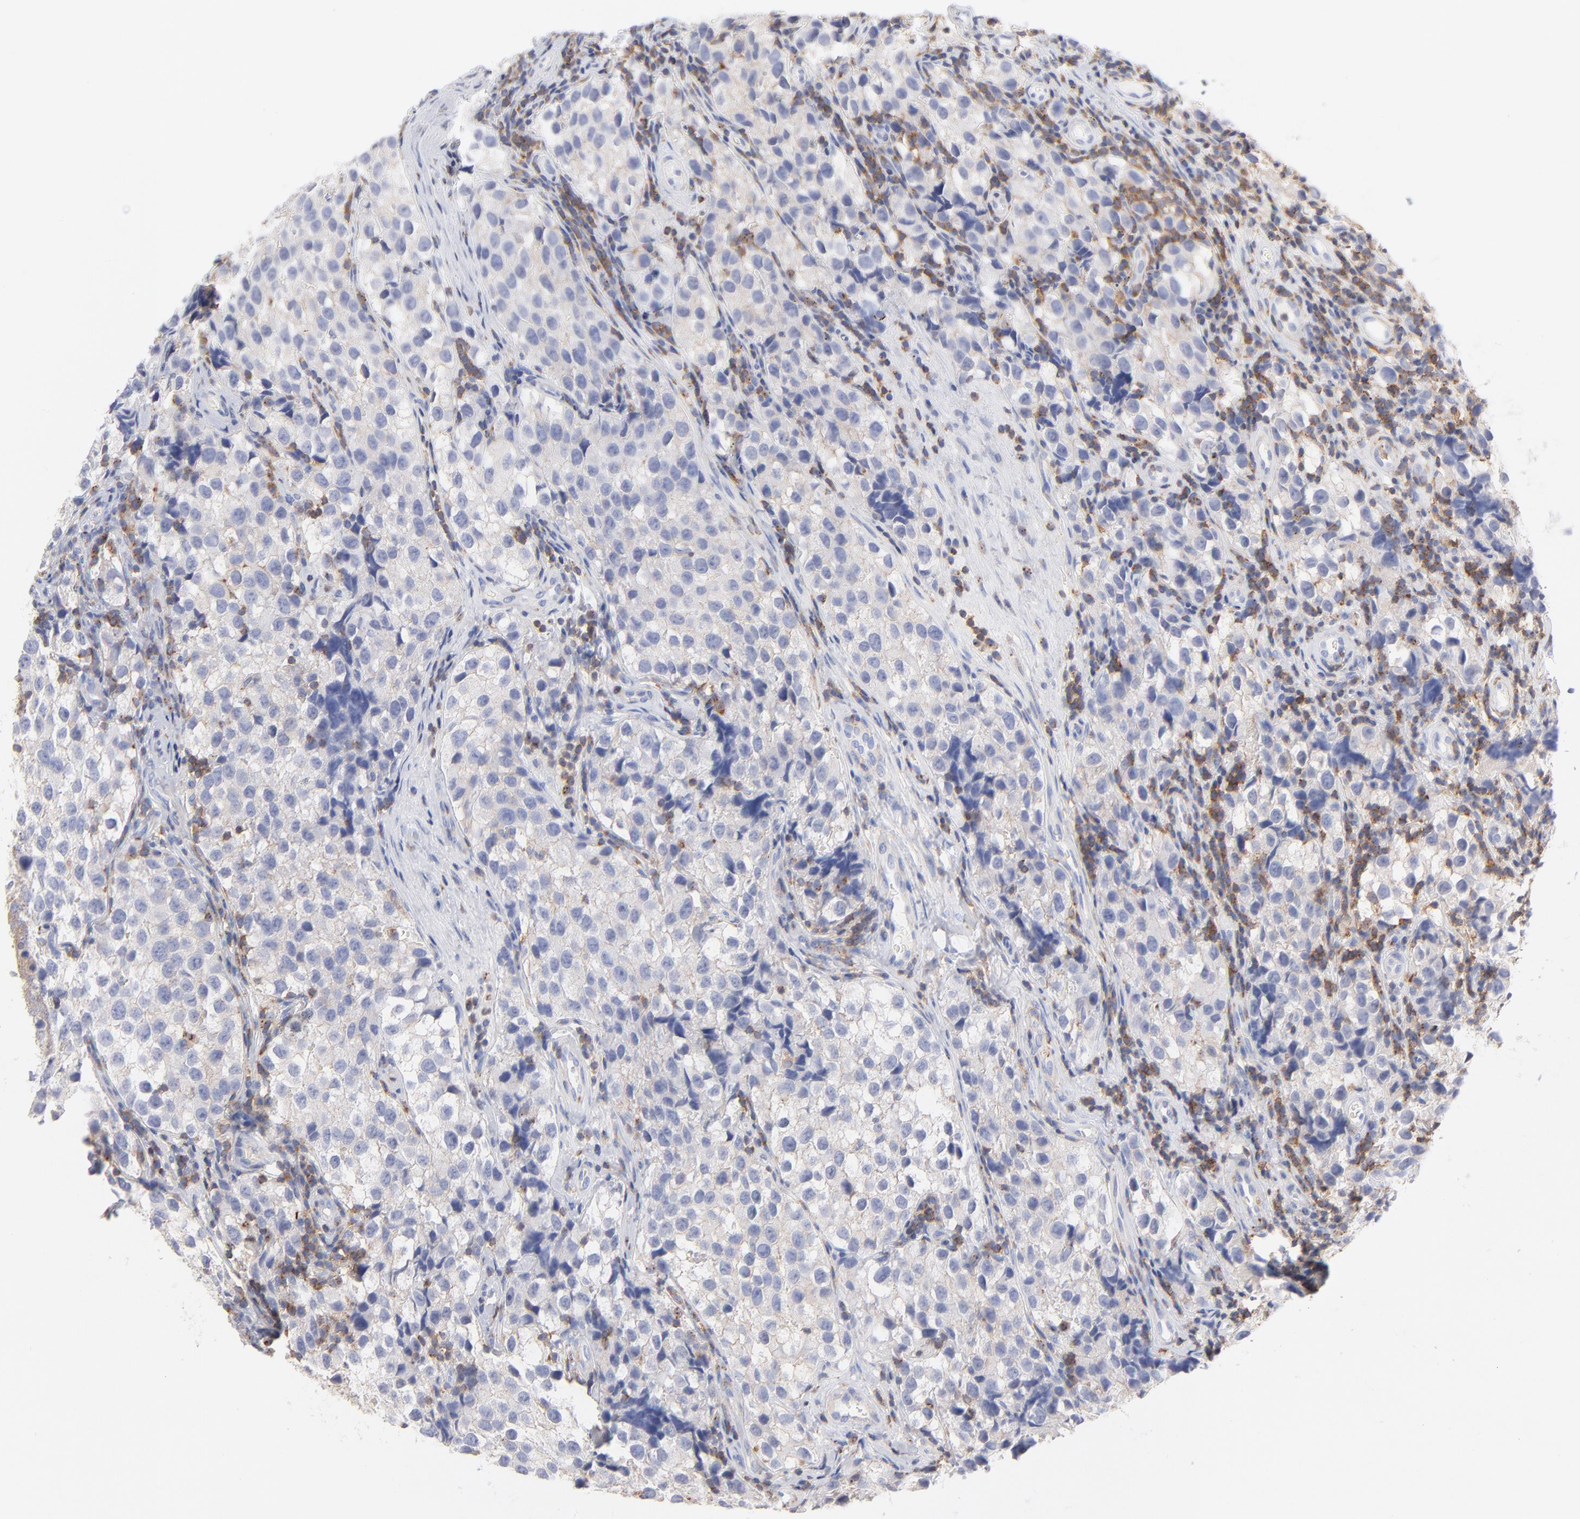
{"staining": {"intensity": "negative", "quantity": "none", "location": "none"}, "tissue": "testis cancer", "cell_type": "Tumor cells", "image_type": "cancer", "snomed": [{"axis": "morphology", "description": "Seminoma, NOS"}, {"axis": "topography", "description": "Testis"}], "caption": "Immunohistochemical staining of human seminoma (testis) displays no significant expression in tumor cells.", "gene": "SEPTIN6", "patient": {"sex": "male", "age": 39}}